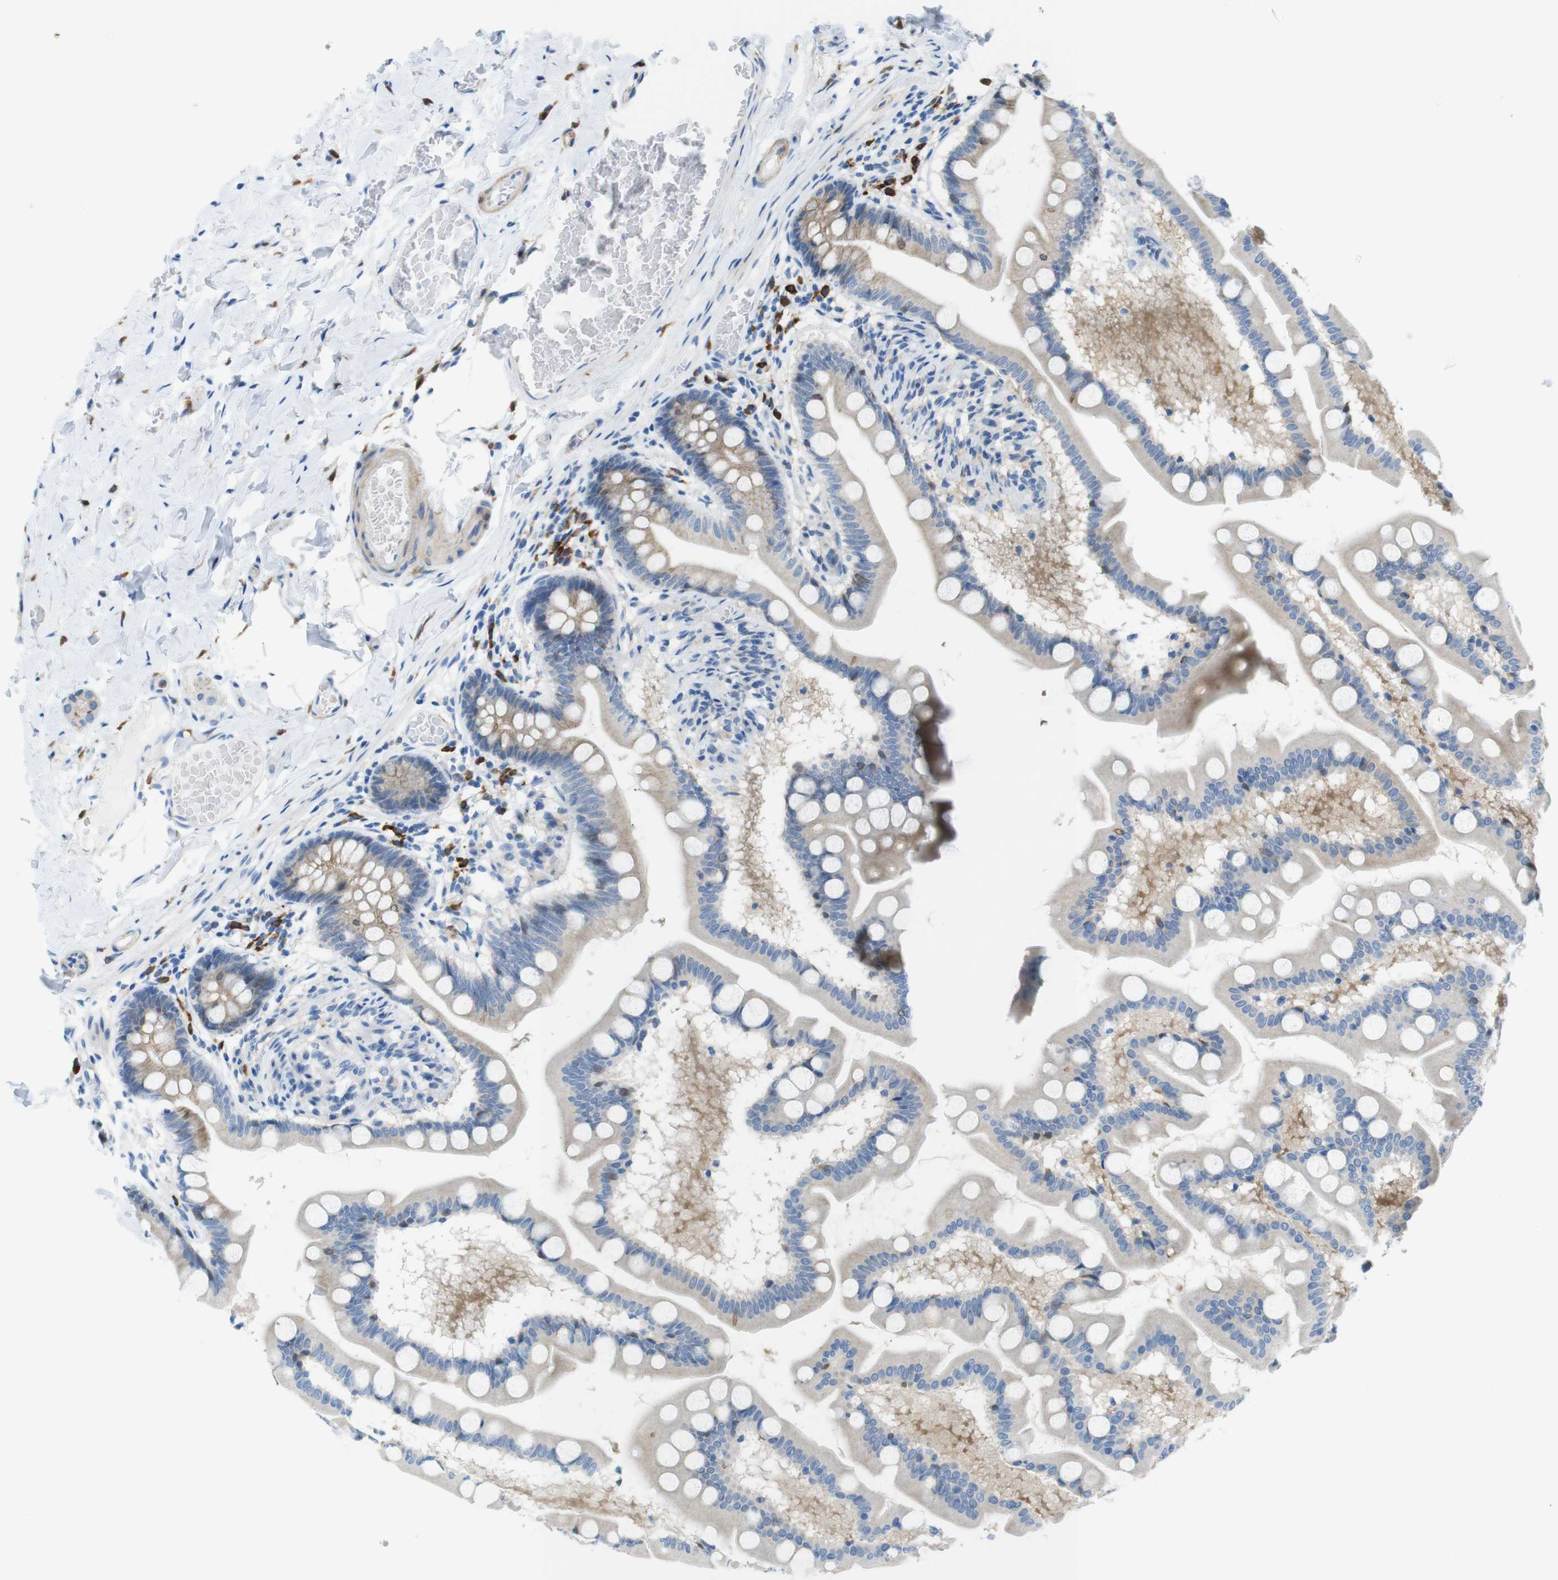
{"staining": {"intensity": "weak", "quantity": "25%-75%", "location": "cytoplasmic/membranous"}, "tissue": "small intestine", "cell_type": "Glandular cells", "image_type": "normal", "snomed": [{"axis": "morphology", "description": "Normal tissue, NOS"}, {"axis": "topography", "description": "Small intestine"}], "caption": "Immunohistochemistry of unremarkable human small intestine demonstrates low levels of weak cytoplasmic/membranous expression in approximately 25%-75% of glandular cells.", "gene": "CLMN", "patient": {"sex": "male", "age": 41}}